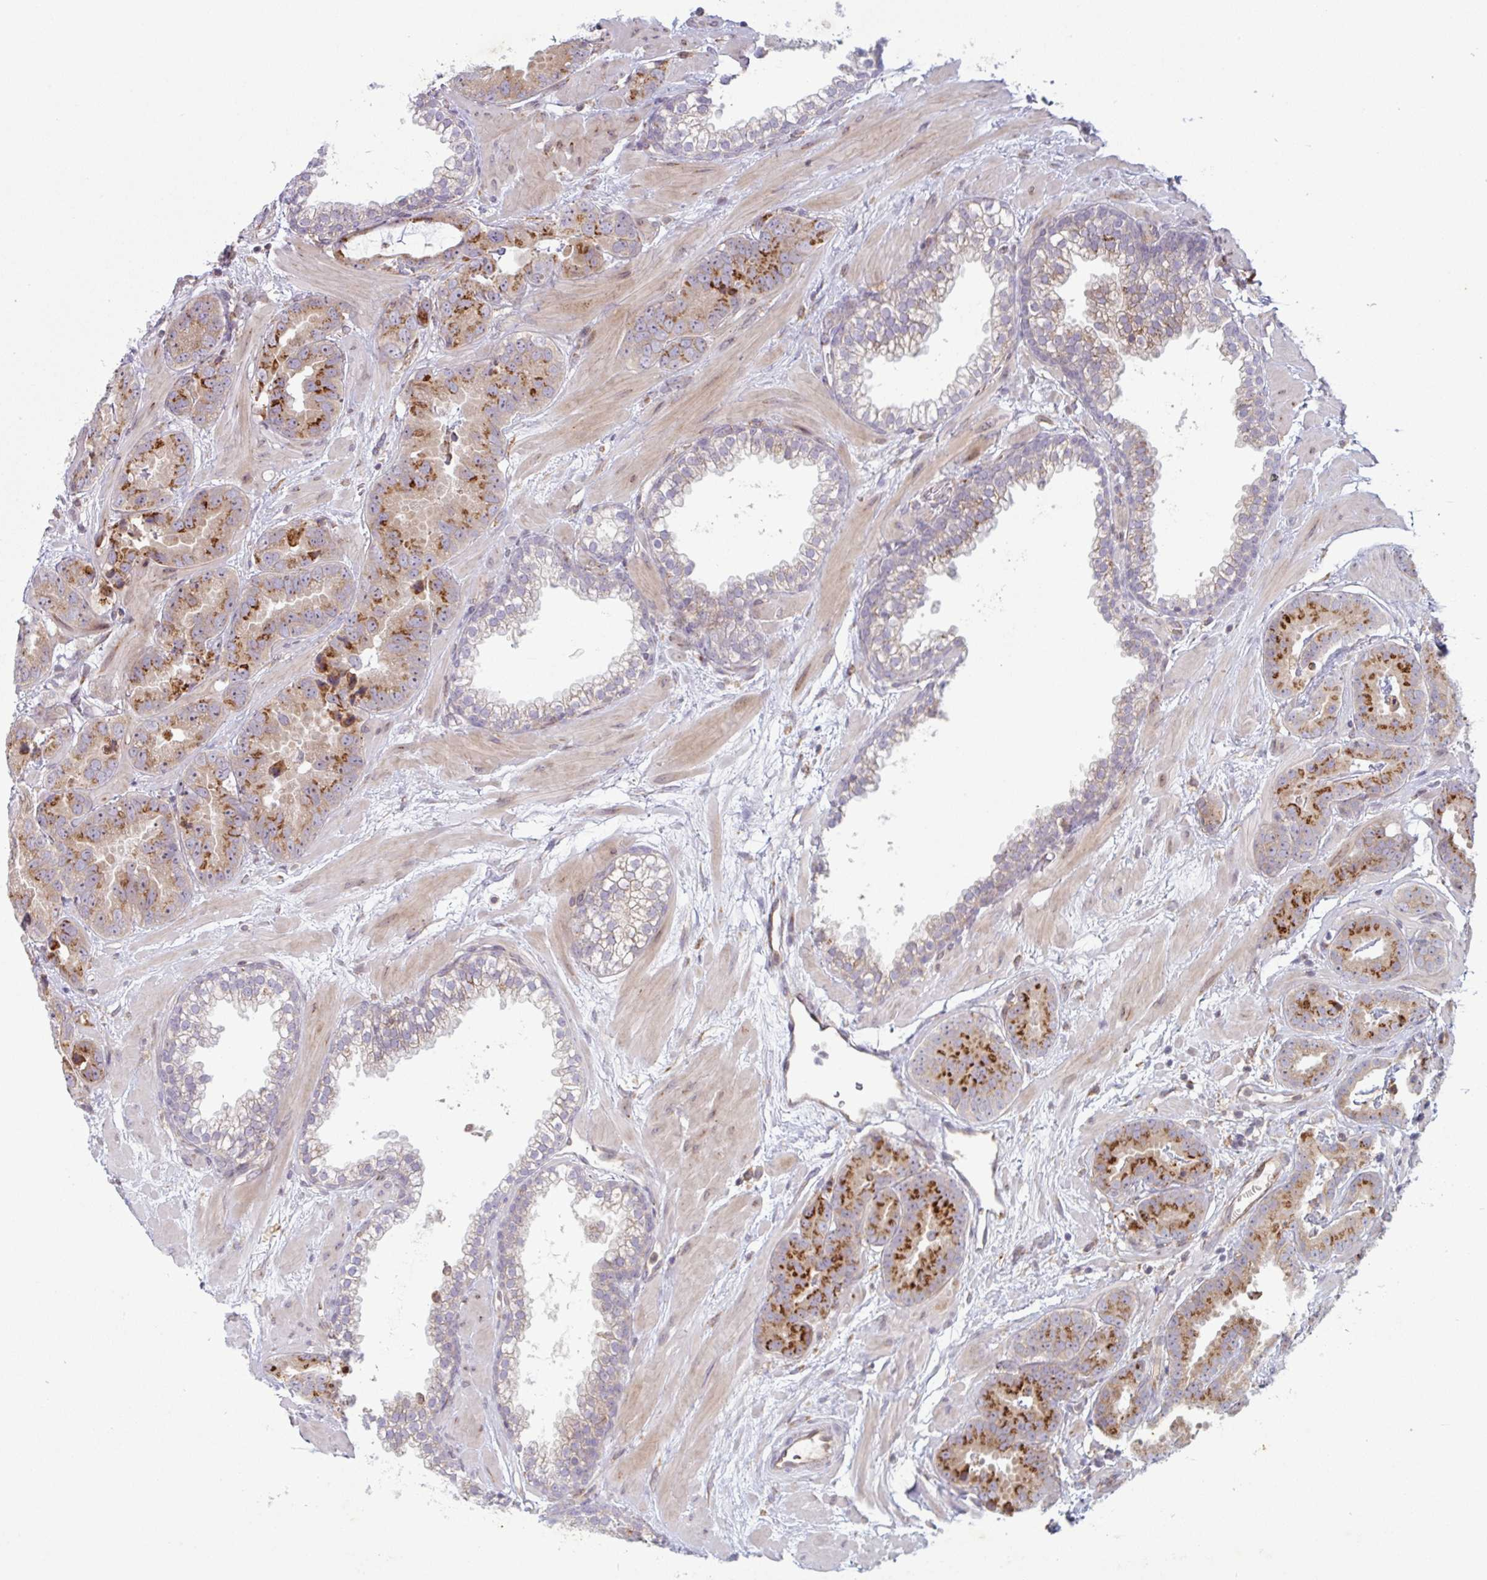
{"staining": {"intensity": "strong", "quantity": ">75%", "location": "cytoplasmic/membranous"}, "tissue": "prostate cancer", "cell_type": "Tumor cells", "image_type": "cancer", "snomed": [{"axis": "morphology", "description": "Adenocarcinoma, Low grade"}, {"axis": "topography", "description": "Prostate"}], "caption": "Protein analysis of adenocarcinoma (low-grade) (prostate) tissue reveals strong cytoplasmic/membranous staining in about >75% of tumor cells. Nuclei are stained in blue.", "gene": "RIT1", "patient": {"sex": "male", "age": 62}}